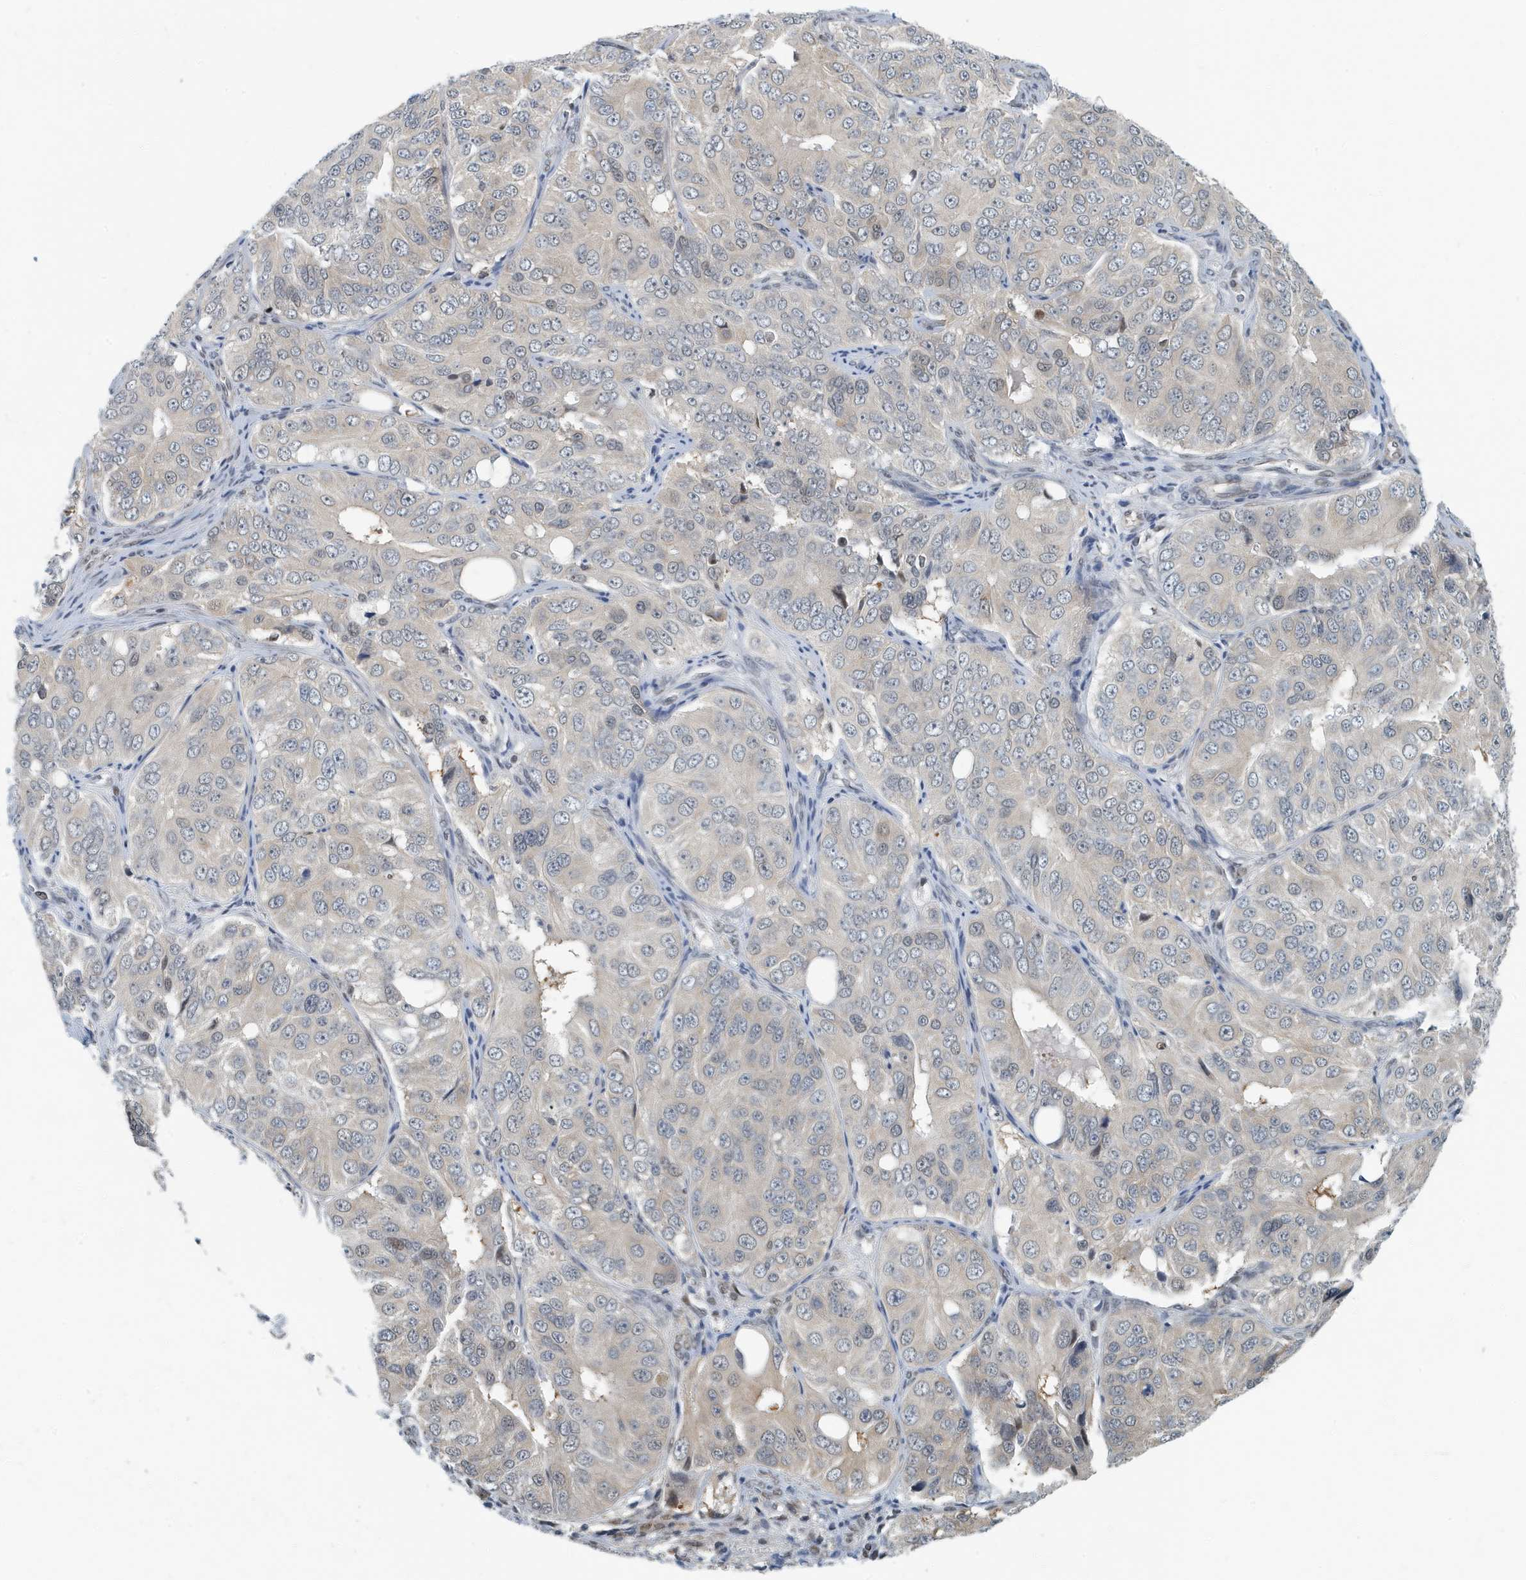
{"staining": {"intensity": "weak", "quantity": "<25%", "location": "cytoplasmic/membranous,nuclear"}, "tissue": "ovarian cancer", "cell_type": "Tumor cells", "image_type": "cancer", "snomed": [{"axis": "morphology", "description": "Carcinoma, endometroid"}, {"axis": "topography", "description": "Ovary"}], "caption": "This photomicrograph is of ovarian cancer stained with immunohistochemistry (IHC) to label a protein in brown with the nuclei are counter-stained blue. There is no expression in tumor cells.", "gene": "KIF15", "patient": {"sex": "female", "age": 51}}